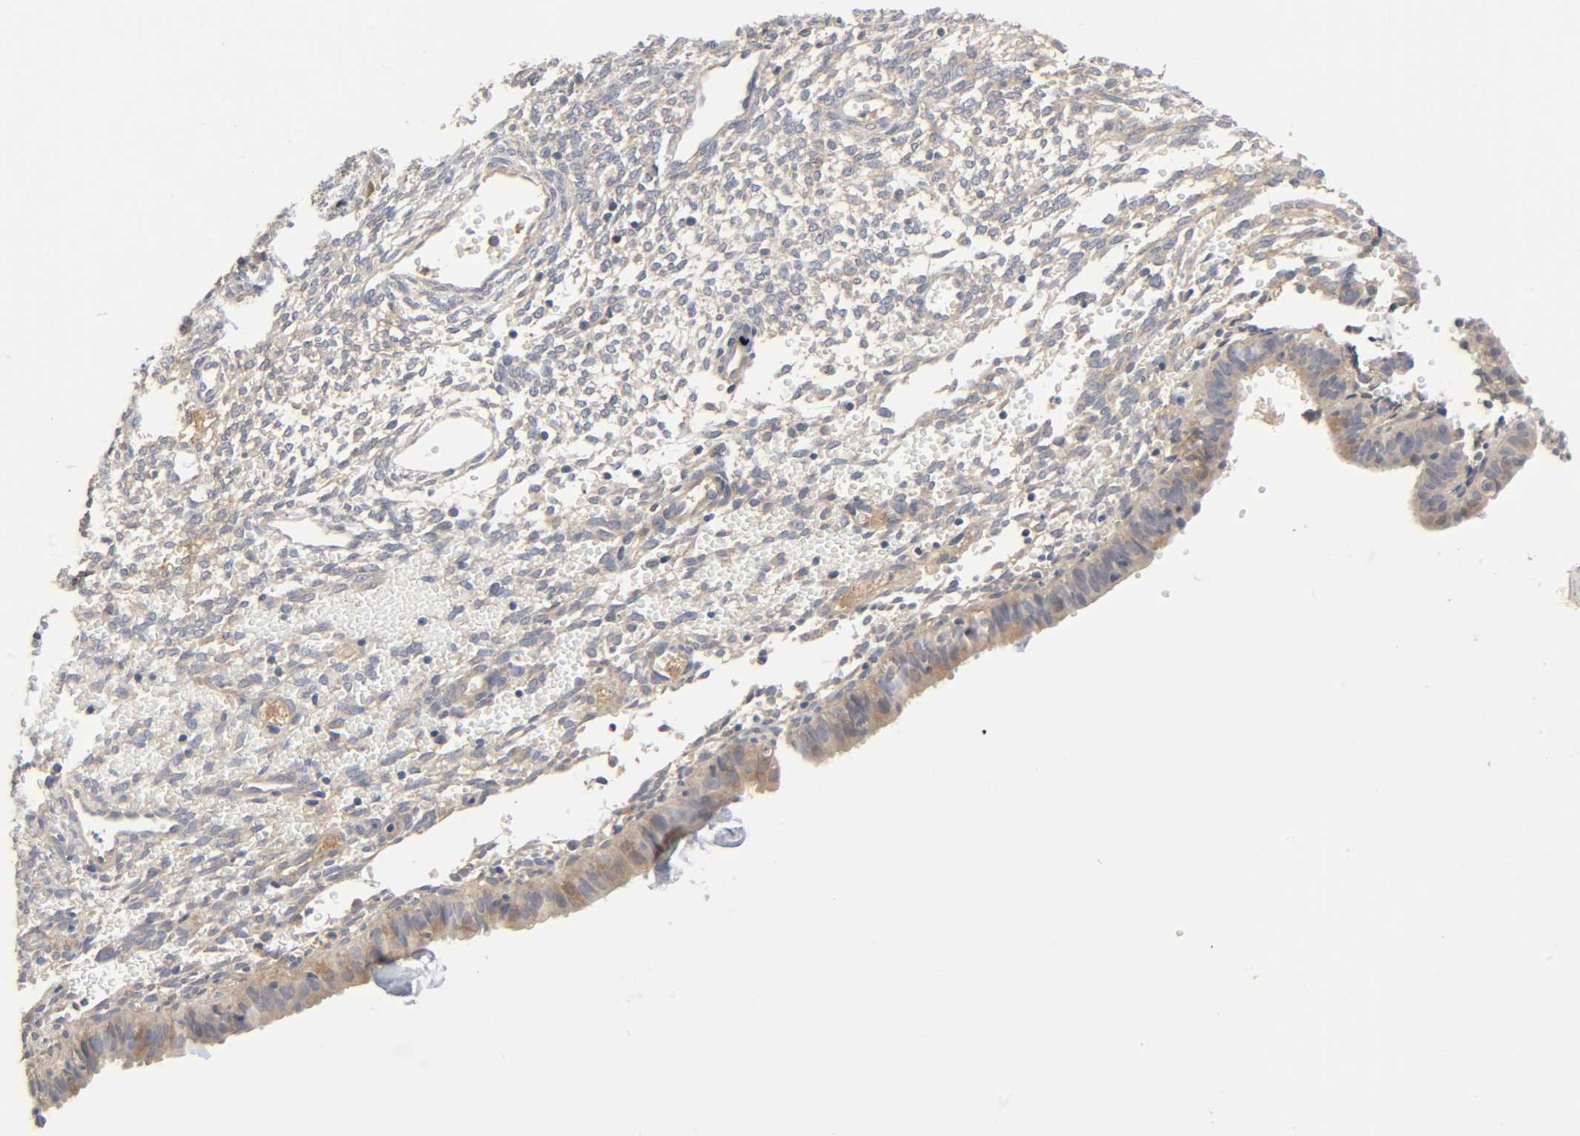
{"staining": {"intensity": "weak", "quantity": "25%-75%", "location": "cytoplasmic/membranous"}, "tissue": "endometrium", "cell_type": "Cells in endometrial stroma", "image_type": "normal", "snomed": [{"axis": "morphology", "description": "Normal tissue, NOS"}, {"axis": "topography", "description": "Endometrium"}], "caption": "Immunohistochemical staining of normal endometrium reveals 25%-75% levels of weak cytoplasmic/membranous protein staining in approximately 25%-75% of cells in endometrial stroma.", "gene": "CPB2", "patient": {"sex": "female", "age": 61}}